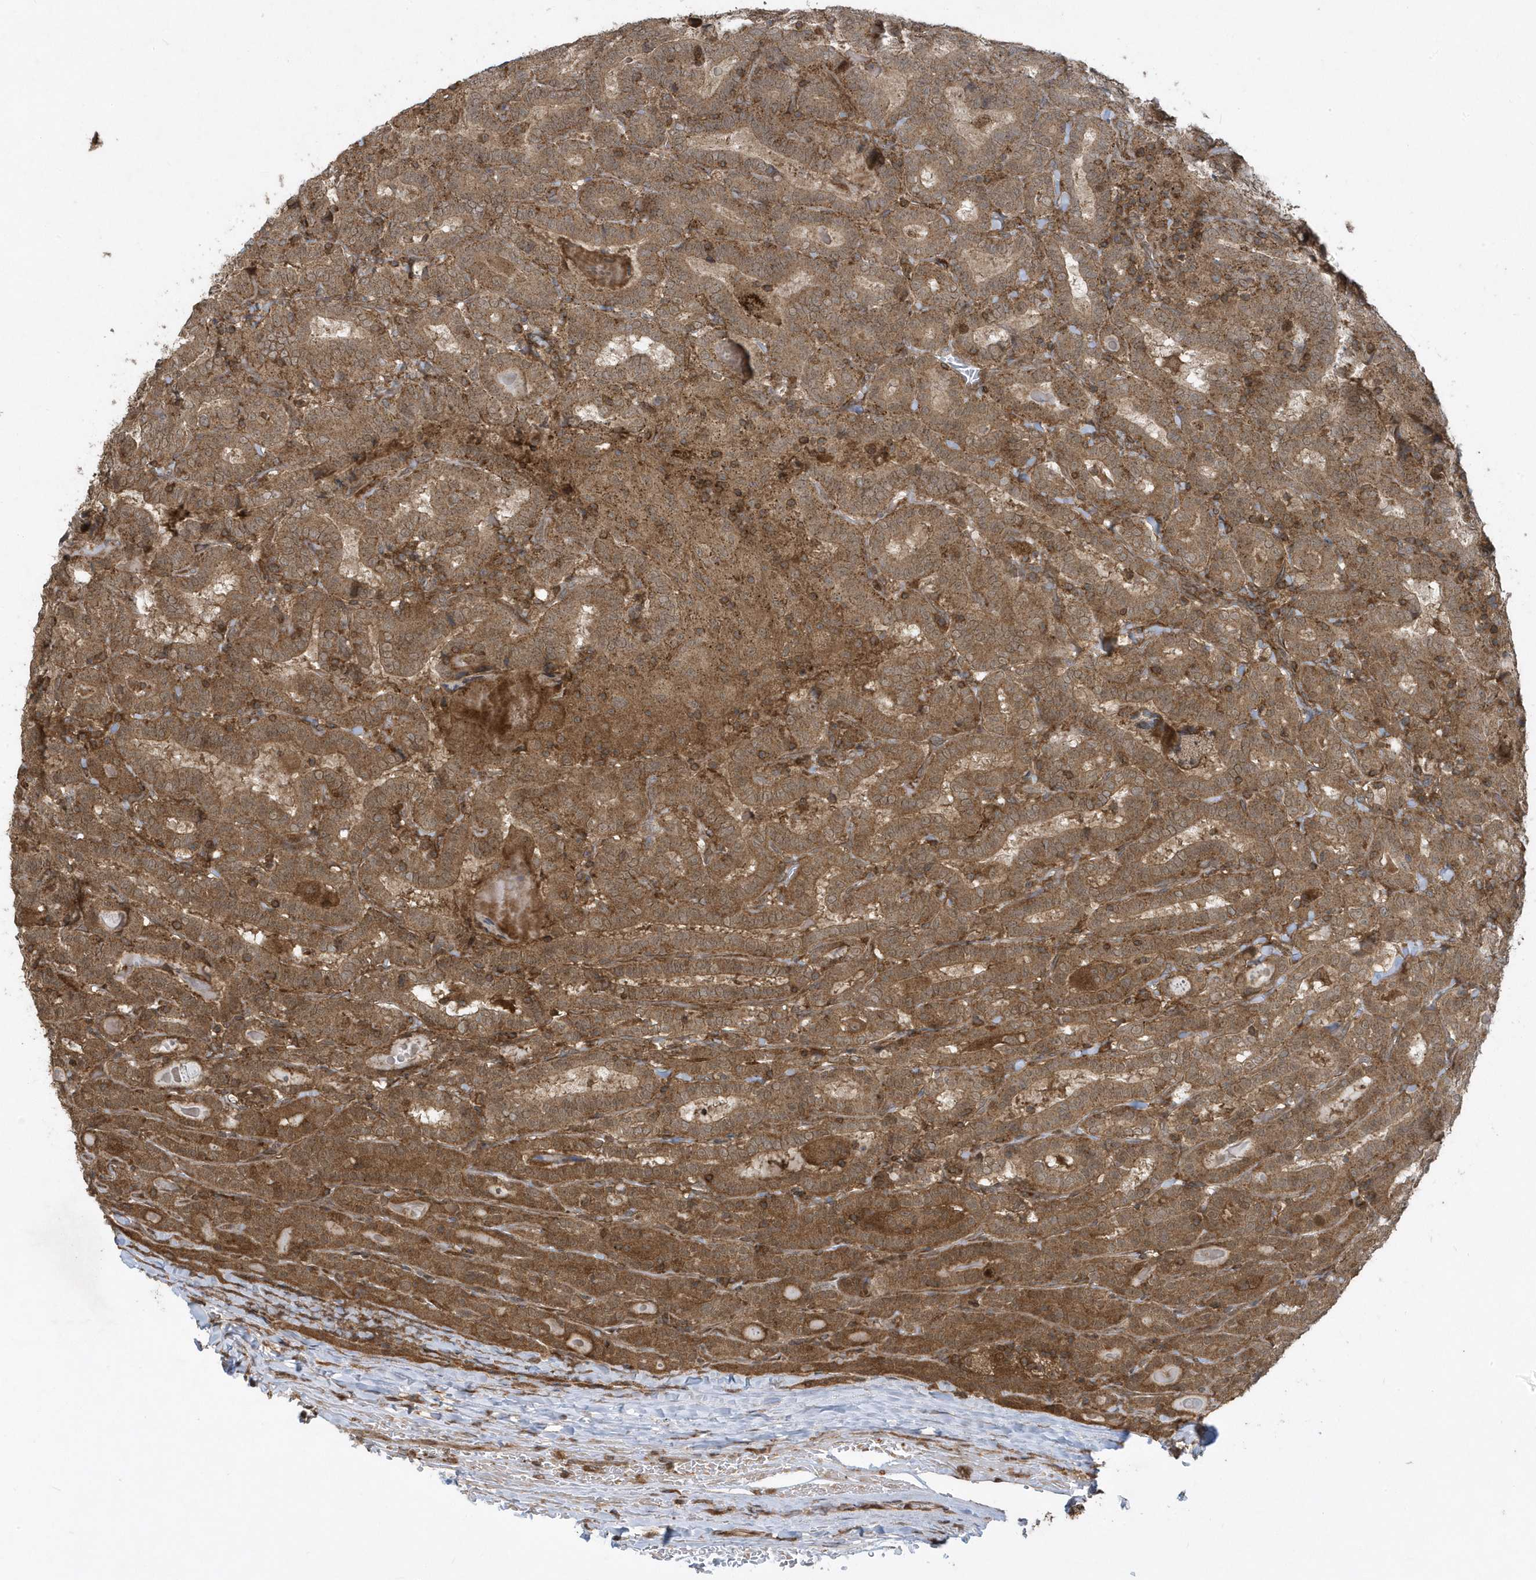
{"staining": {"intensity": "moderate", "quantity": ">75%", "location": "cytoplasmic/membranous"}, "tissue": "thyroid cancer", "cell_type": "Tumor cells", "image_type": "cancer", "snomed": [{"axis": "morphology", "description": "Papillary adenocarcinoma, NOS"}, {"axis": "topography", "description": "Thyroid gland"}], "caption": "Moderate cytoplasmic/membranous protein positivity is identified in approximately >75% of tumor cells in thyroid cancer (papillary adenocarcinoma).", "gene": "STAMBP", "patient": {"sex": "female", "age": 72}}